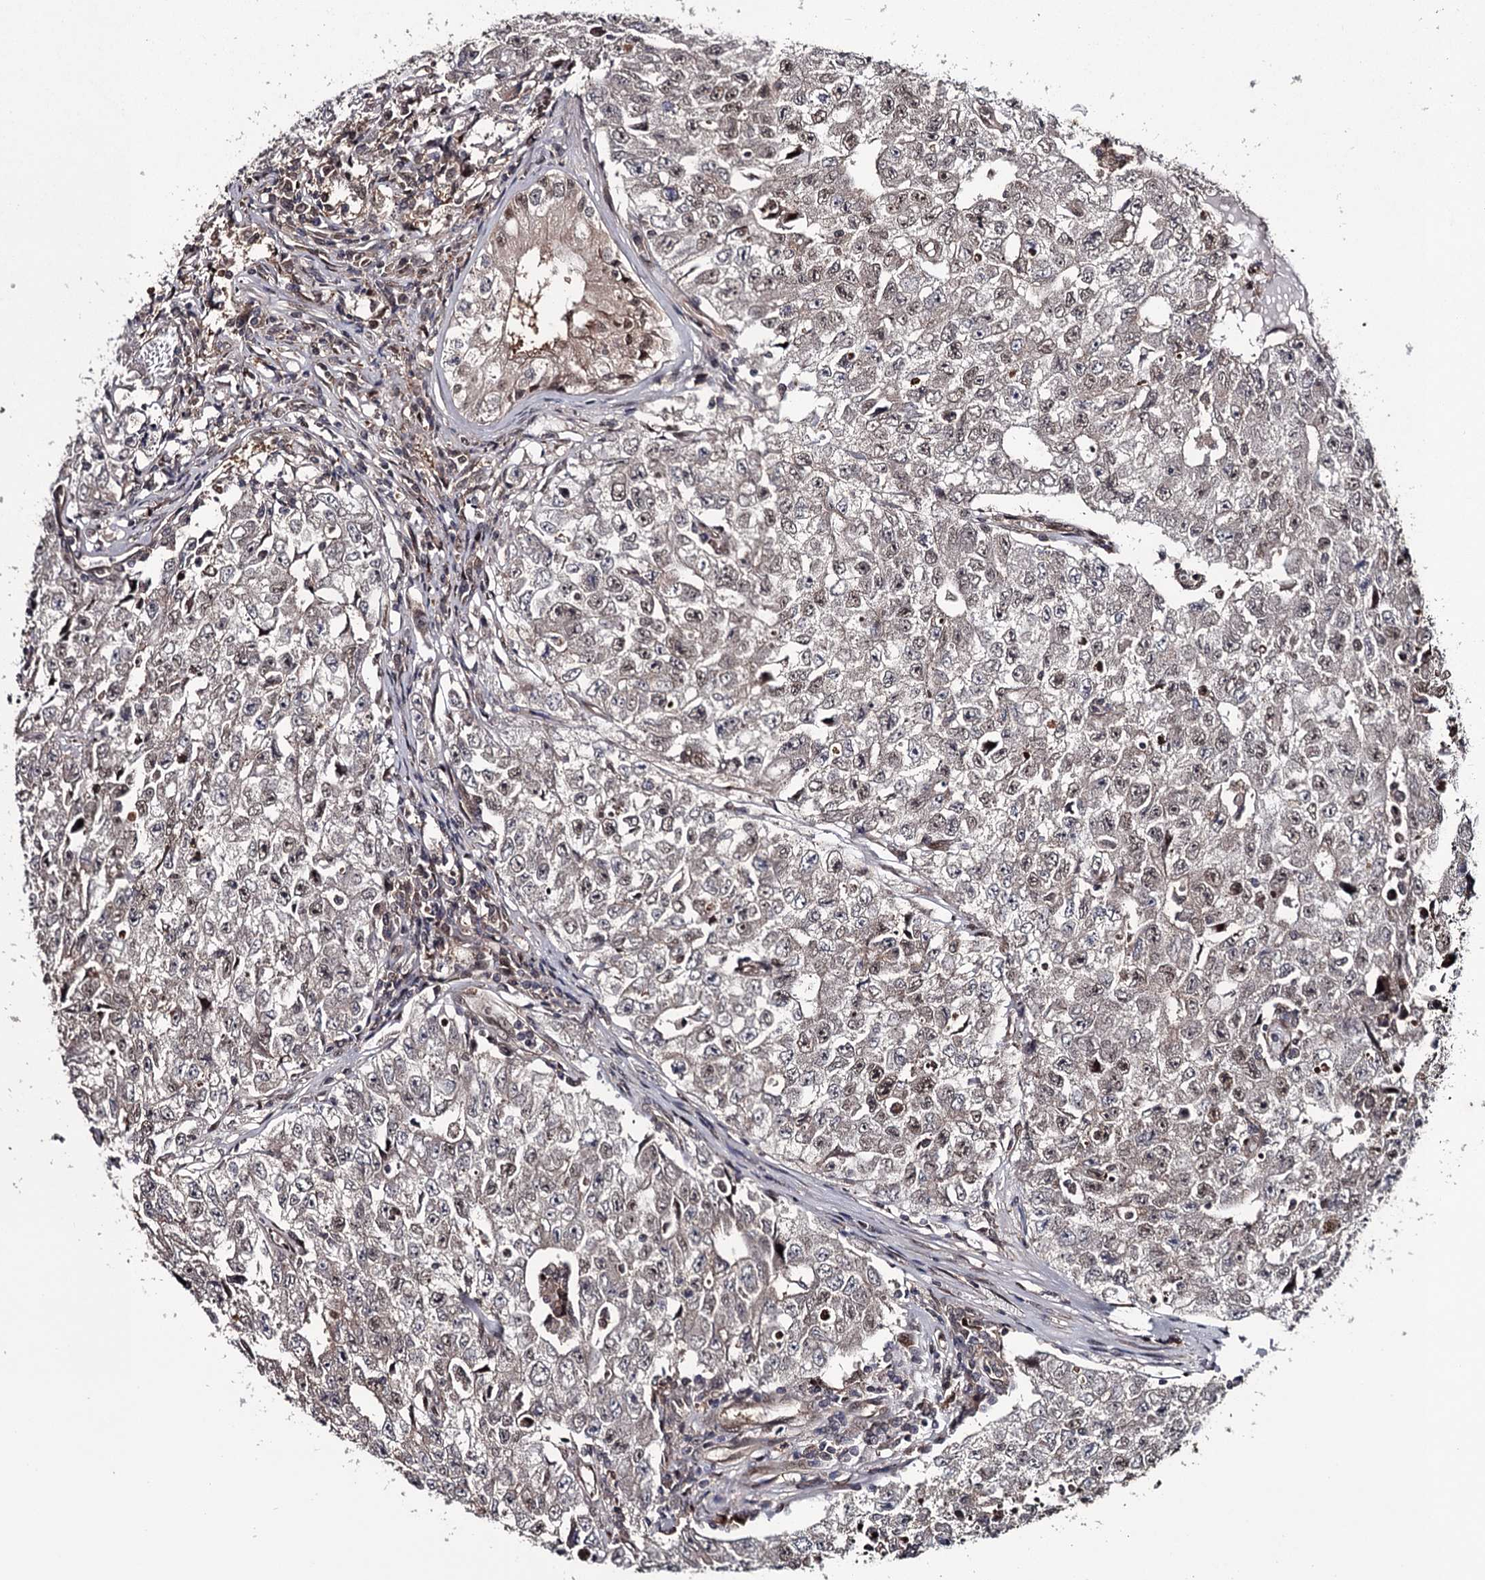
{"staining": {"intensity": "weak", "quantity": "<25%", "location": "nuclear"}, "tissue": "testis cancer", "cell_type": "Tumor cells", "image_type": "cancer", "snomed": [{"axis": "morphology", "description": "Carcinoma, Embryonal, NOS"}, {"axis": "topography", "description": "Testis"}], "caption": "Protein analysis of testis cancer (embryonal carcinoma) displays no significant positivity in tumor cells. (DAB (3,3'-diaminobenzidine) IHC with hematoxylin counter stain).", "gene": "DAO", "patient": {"sex": "male", "age": 17}}